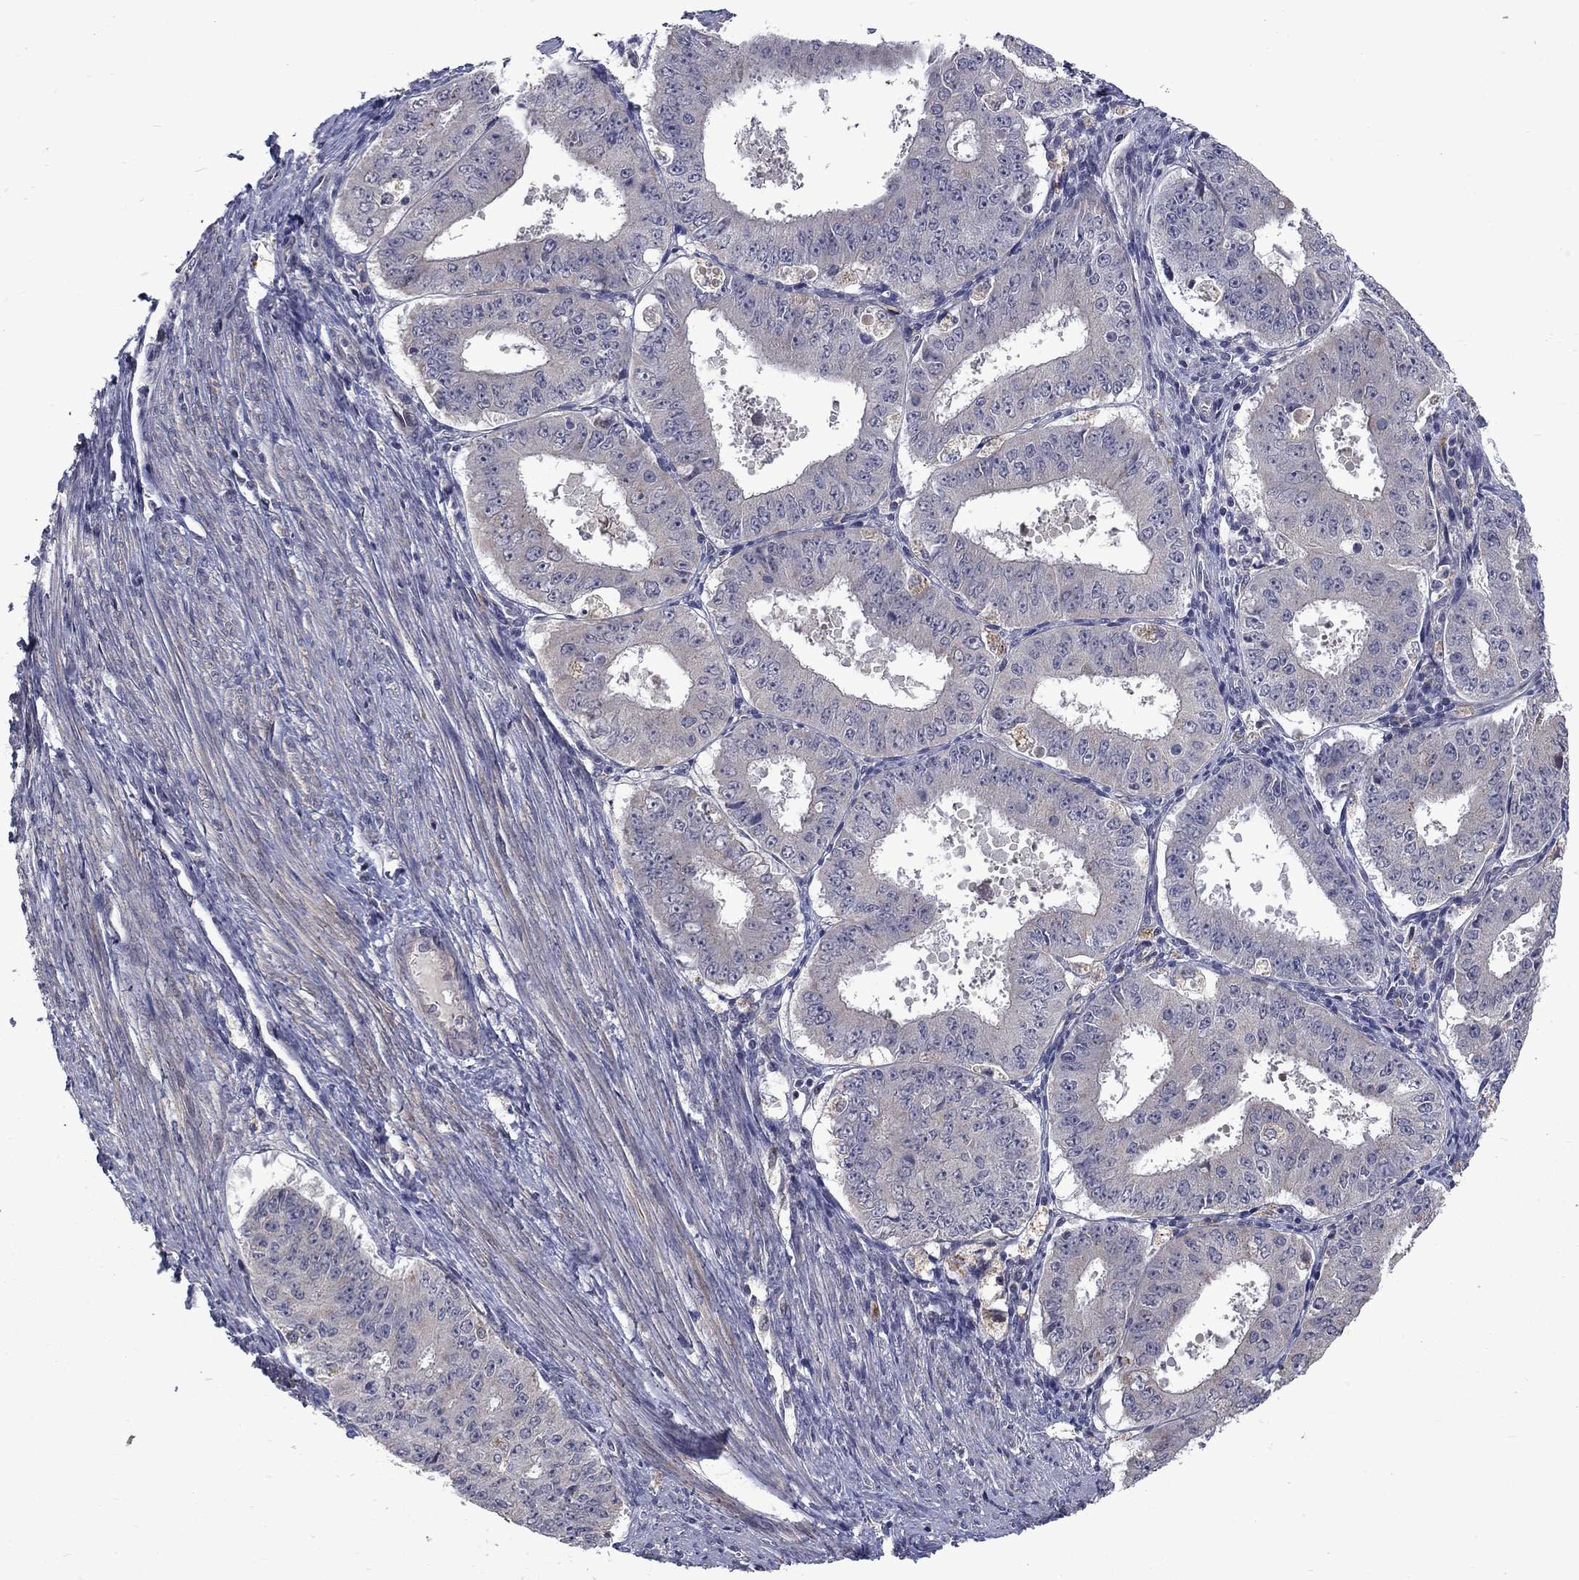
{"staining": {"intensity": "negative", "quantity": "none", "location": "none"}, "tissue": "ovarian cancer", "cell_type": "Tumor cells", "image_type": "cancer", "snomed": [{"axis": "morphology", "description": "Carcinoma, endometroid"}, {"axis": "topography", "description": "Ovary"}], "caption": "A photomicrograph of ovarian endometroid carcinoma stained for a protein exhibits no brown staining in tumor cells.", "gene": "FAM3B", "patient": {"sex": "female", "age": 42}}